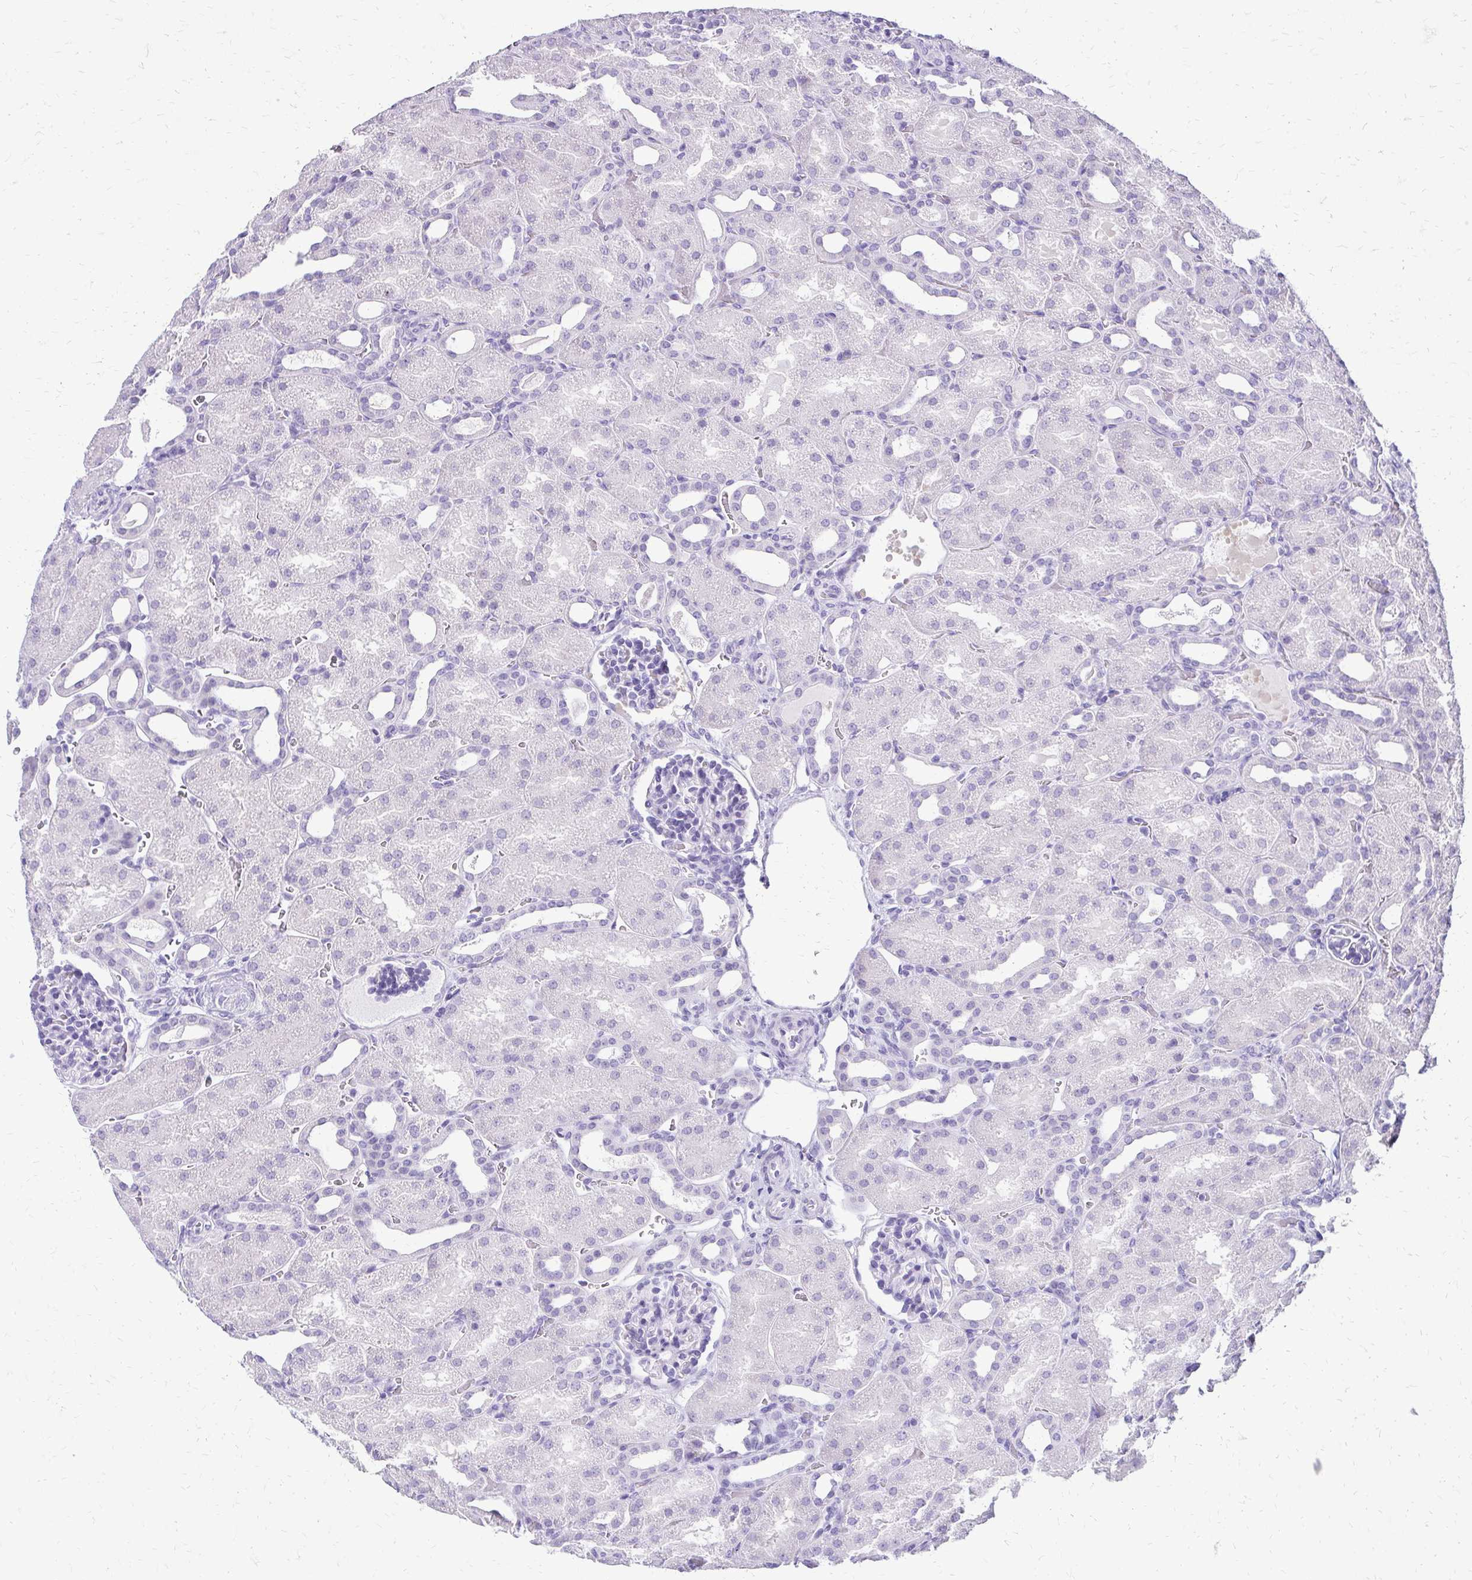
{"staining": {"intensity": "negative", "quantity": "none", "location": "none"}, "tissue": "kidney", "cell_type": "Cells in glomeruli", "image_type": "normal", "snomed": [{"axis": "morphology", "description": "Normal tissue, NOS"}, {"axis": "topography", "description": "Kidney"}], "caption": "The micrograph demonstrates no significant staining in cells in glomeruli of kidney. (Immunohistochemistry, brightfield microscopy, high magnification).", "gene": "SLC32A1", "patient": {"sex": "male", "age": 2}}